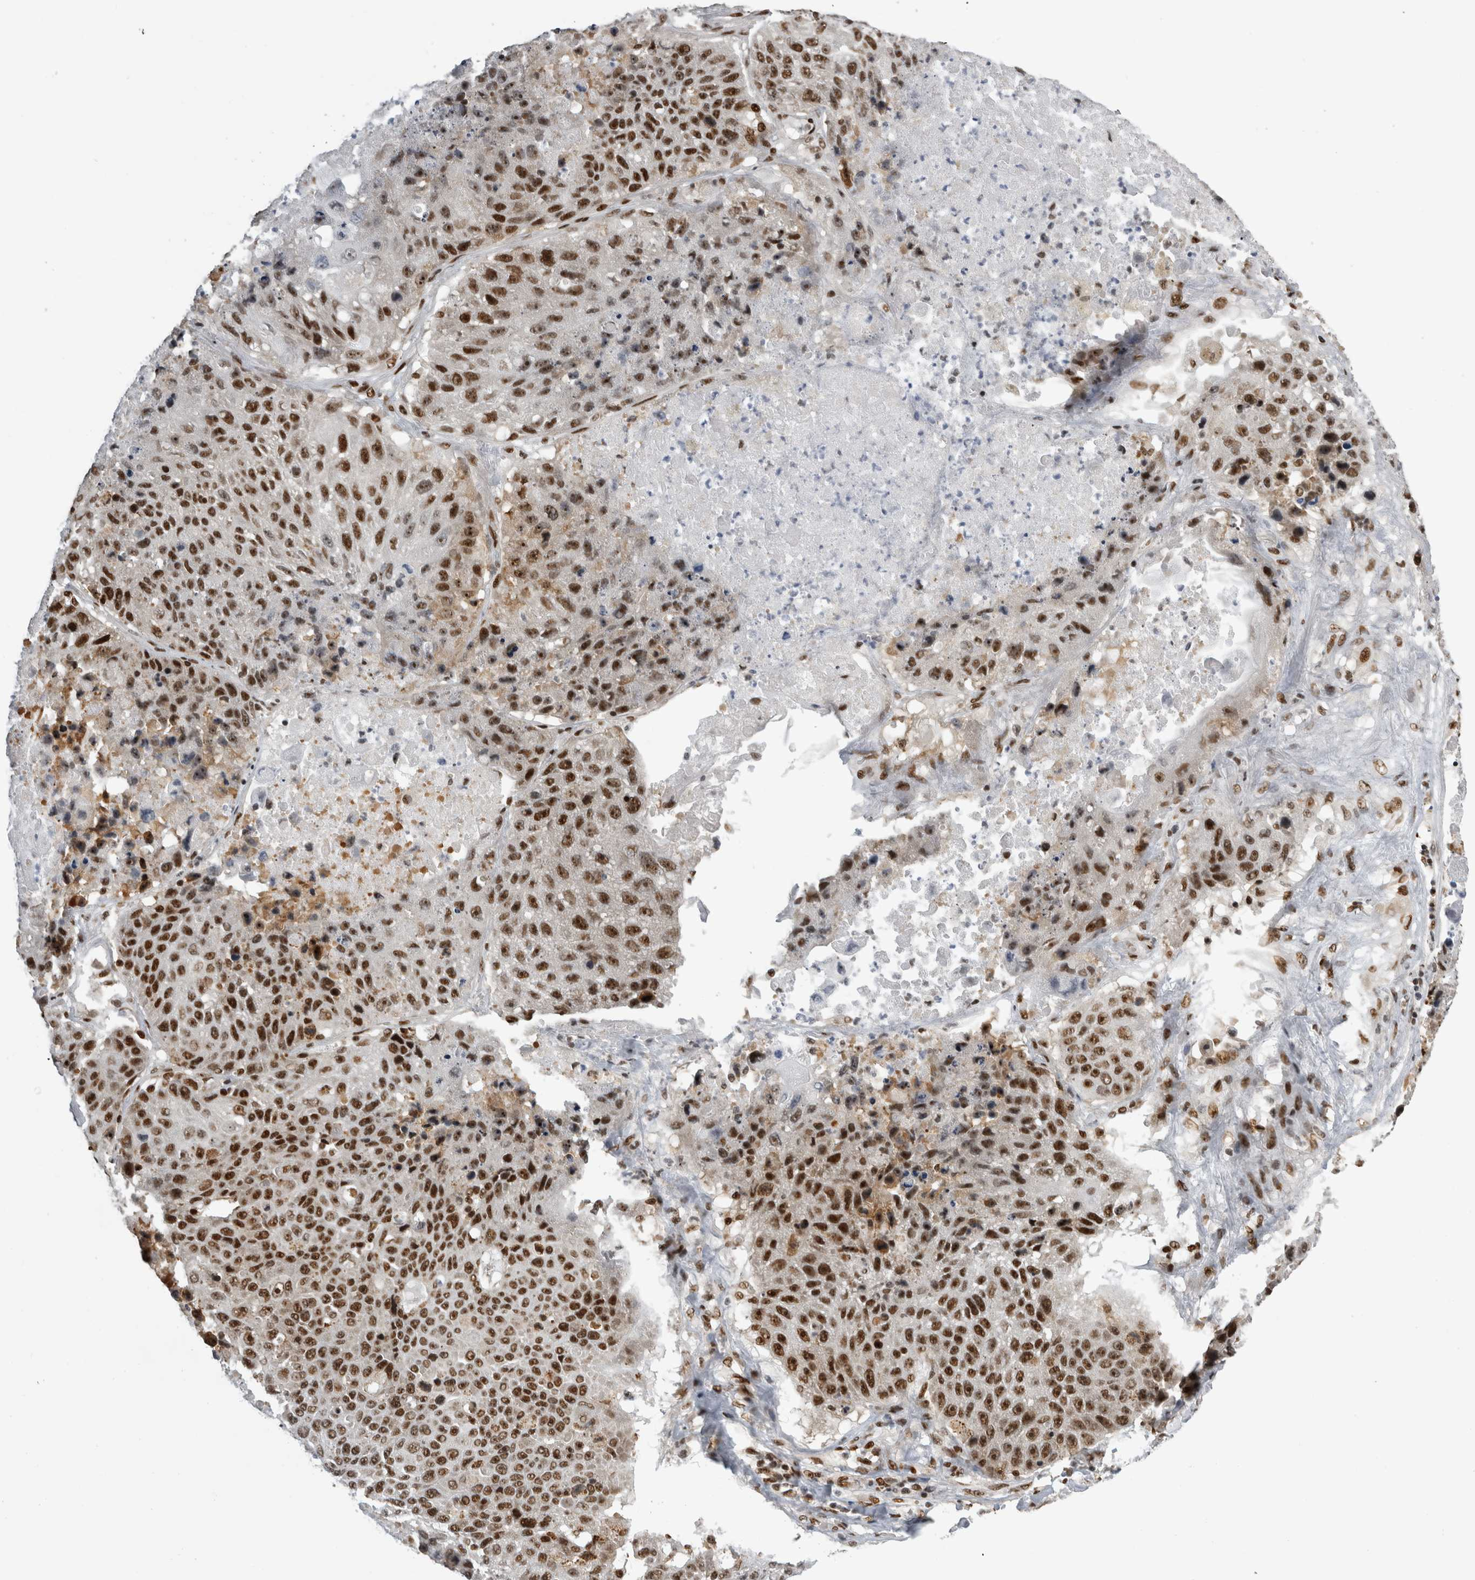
{"staining": {"intensity": "strong", "quantity": ">75%", "location": "nuclear"}, "tissue": "lung cancer", "cell_type": "Tumor cells", "image_type": "cancer", "snomed": [{"axis": "morphology", "description": "Squamous cell carcinoma, NOS"}, {"axis": "topography", "description": "Lung"}], "caption": "DAB immunohistochemical staining of lung cancer (squamous cell carcinoma) shows strong nuclear protein expression in approximately >75% of tumor cells.", "gene": "ZSCAN2", "patient": {"sex": "male", "age": 61}}